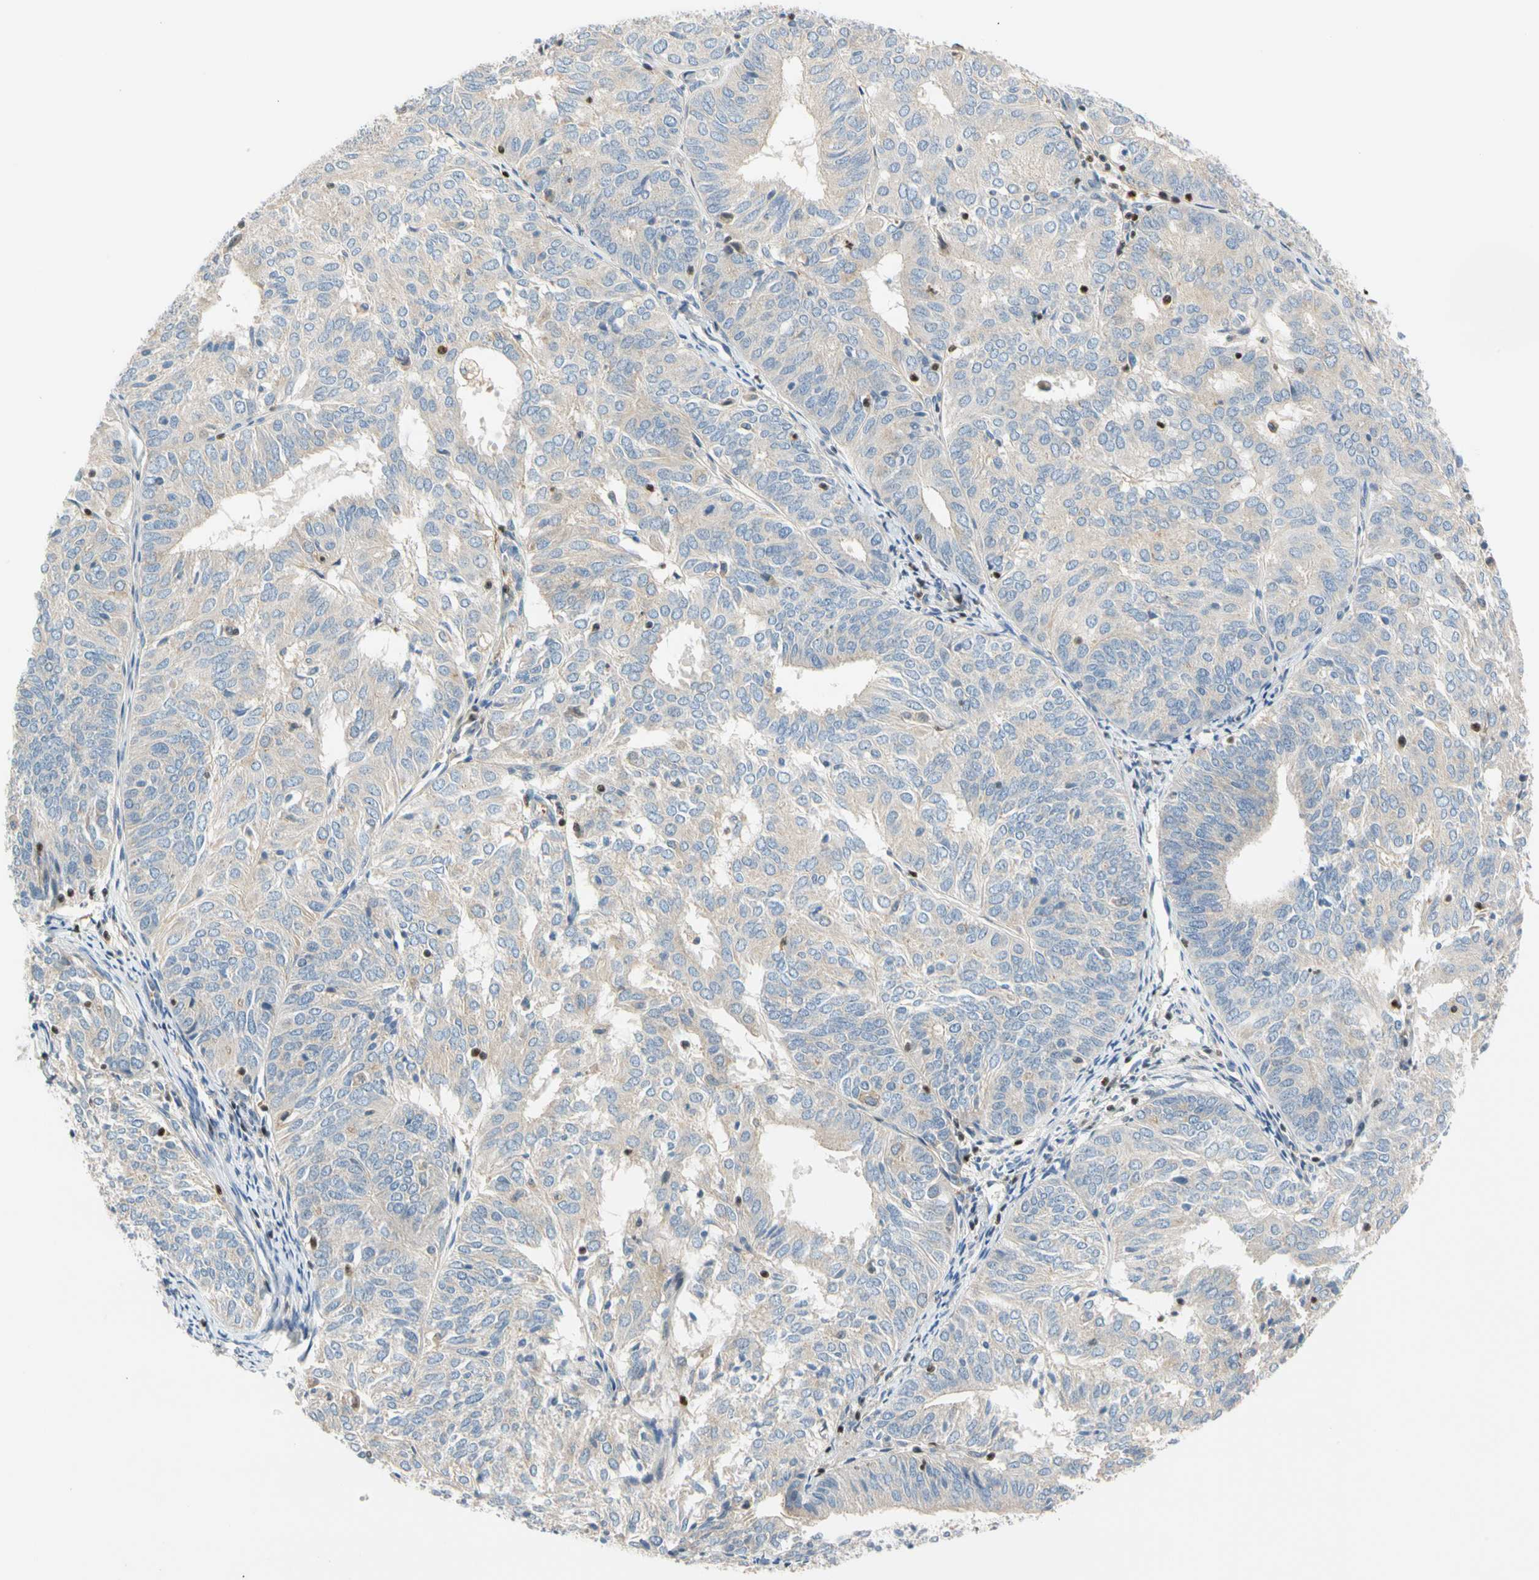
{"staining": {"intensity": "weak", "quantity": "<25%", "location": "cytoplasmic/membranous"}, "tissue": "endometrial cancer", "cell_type": "Tumor cells", "image_type": "cancer", "snomed": [{"axis": "morphology", "description": "Adenocarcinoma, NOS"}, {"axis": "topography", "description": "Uterus"}], "caption": "DAB (3,3'-diaminobenzidine) immunohistochemical staining of human endometrial cancer (adenocarcinoma) shows no significant positivity in tumor cells.", "gene": "SP140", "patient": {"sex": "female", "age": 60}}